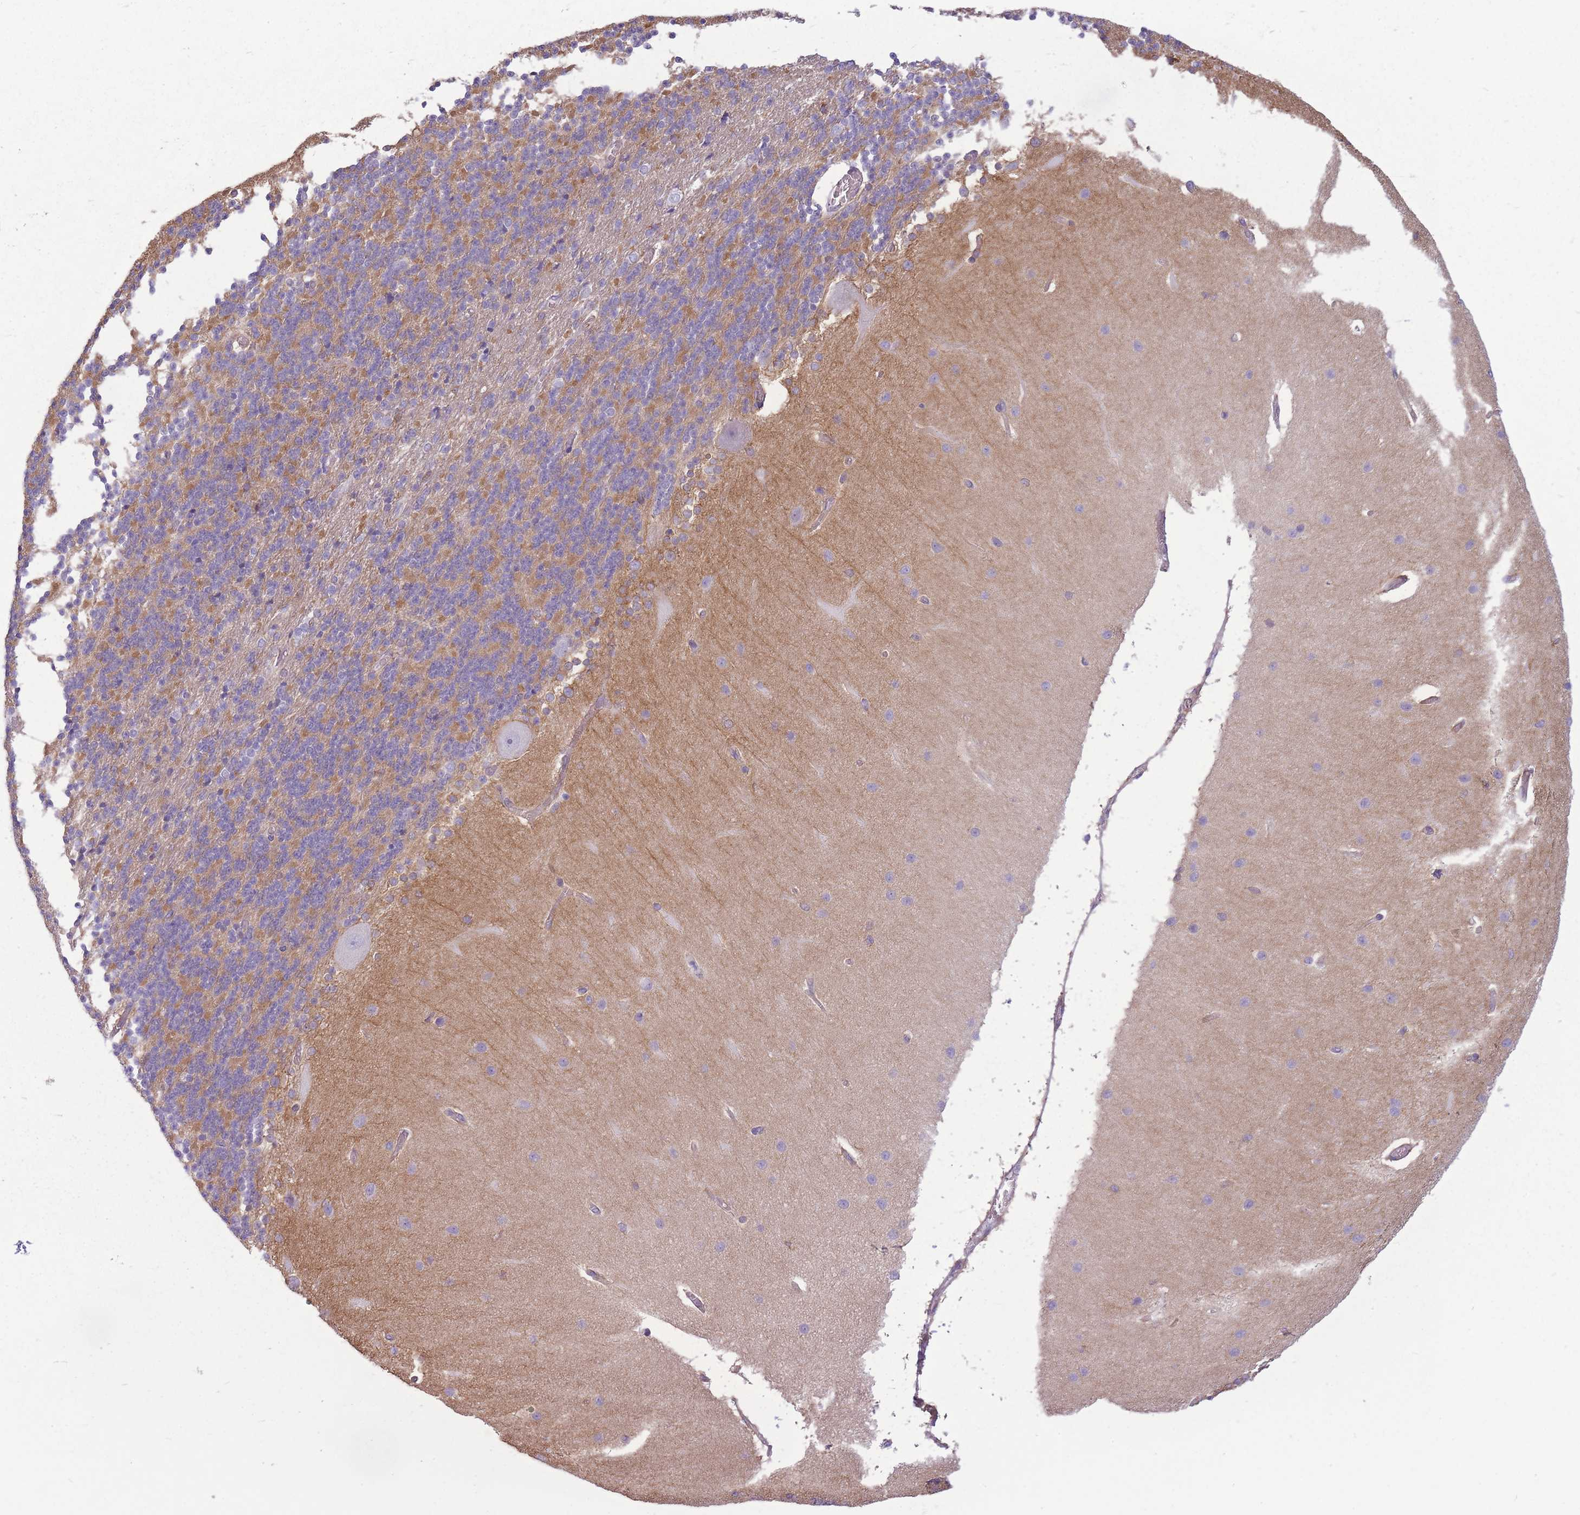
{"staining": {"intensity": "moderate", "quantity": "25%-75%", "location": "cytoplasmic/membranous"}, "tissue": "cerebellum", "cell_type": "Cells in granular layer", "image_type": "normal", "snomed": [{"axis": "morphology", "description": "Normal tissue, NOS"}, {"axis": "topography", "description": "Cerebellum"}], "caption": "High-power microscopy captured an immunohistochemistry (IHC) photomicrograph of unremarkable cerebellum, revealing moderate cytoplasmic/membranous expression in approximately 25%-75% of cells in granular layer. The protein of interest is stained brown, and the nuclei are stained in blue (DAB (3,3'-diaminobenzidine) IHC with brightfield microscopy, high magnification).", "gene": "ADD1", "patient": {"sex": "female", "age": 54}}